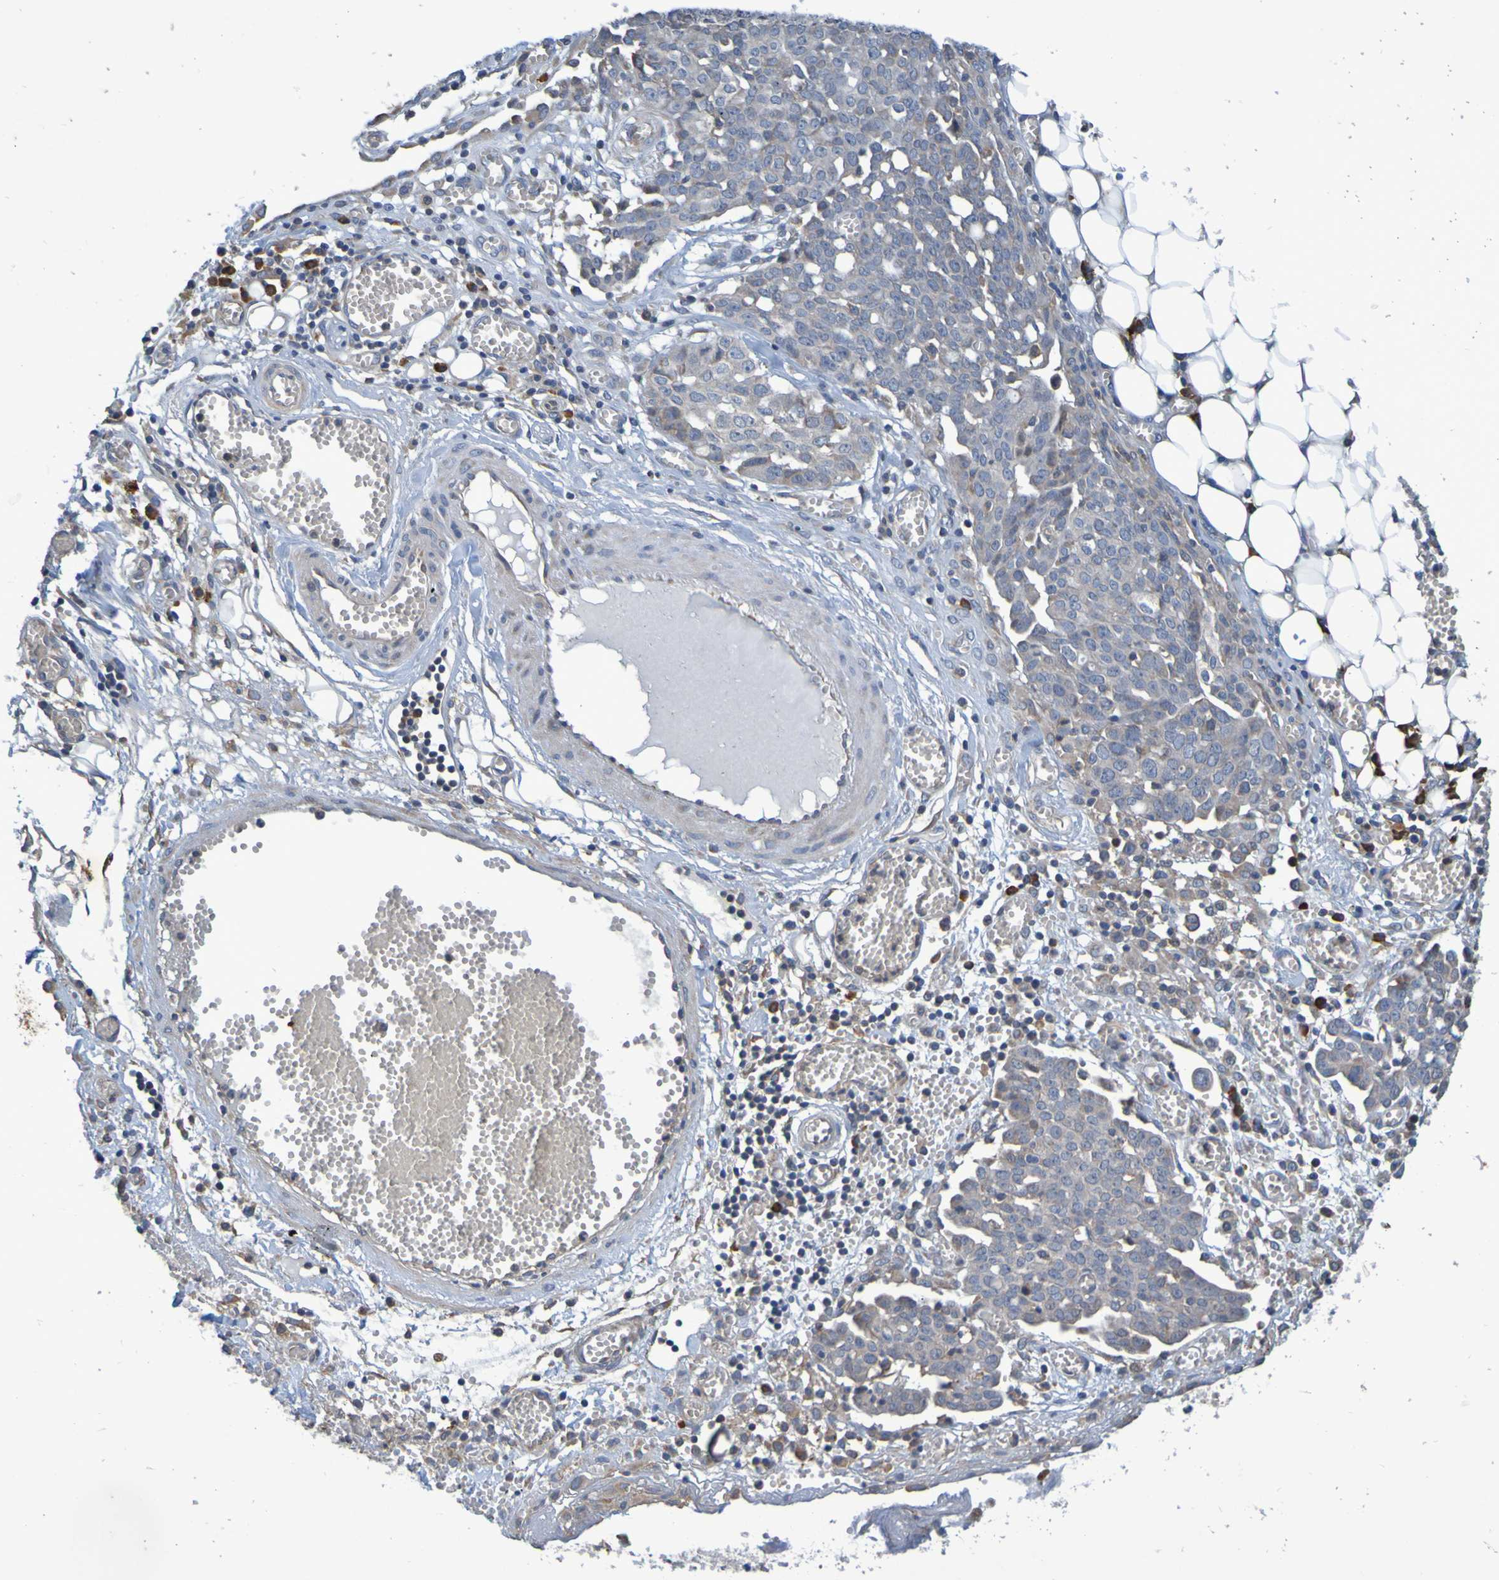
{"staining": {"intensity": "weak", "quantity": ">75%", "location": "cytoplasmic/membranous"}, "tissue": "ovarian cancer", "cell_type": "Tumor cells", "image_type": "cancer", "snomed": [{"axis": "morphology", "description": "Cystadenocarcinoma, serous, NOS"}, {"axis": "topography", "description": "Soft tissue"}, {"axis": "topography", "description": "Ovary"}], "caption": "Ovarian cancer (serous cystadenocarcinoma) stained for a protein exhibits weak cytoplasmic/membranous positivity in tumor cells. The protein of interest is stained brown, and the nuclei are stained in blue (DAB (3,3'-diaminobenzidine) IHC with brightfield microscopy, high magnification).", "gene": "CLDN18", "patient": {"sex": "female", "age": 57}}